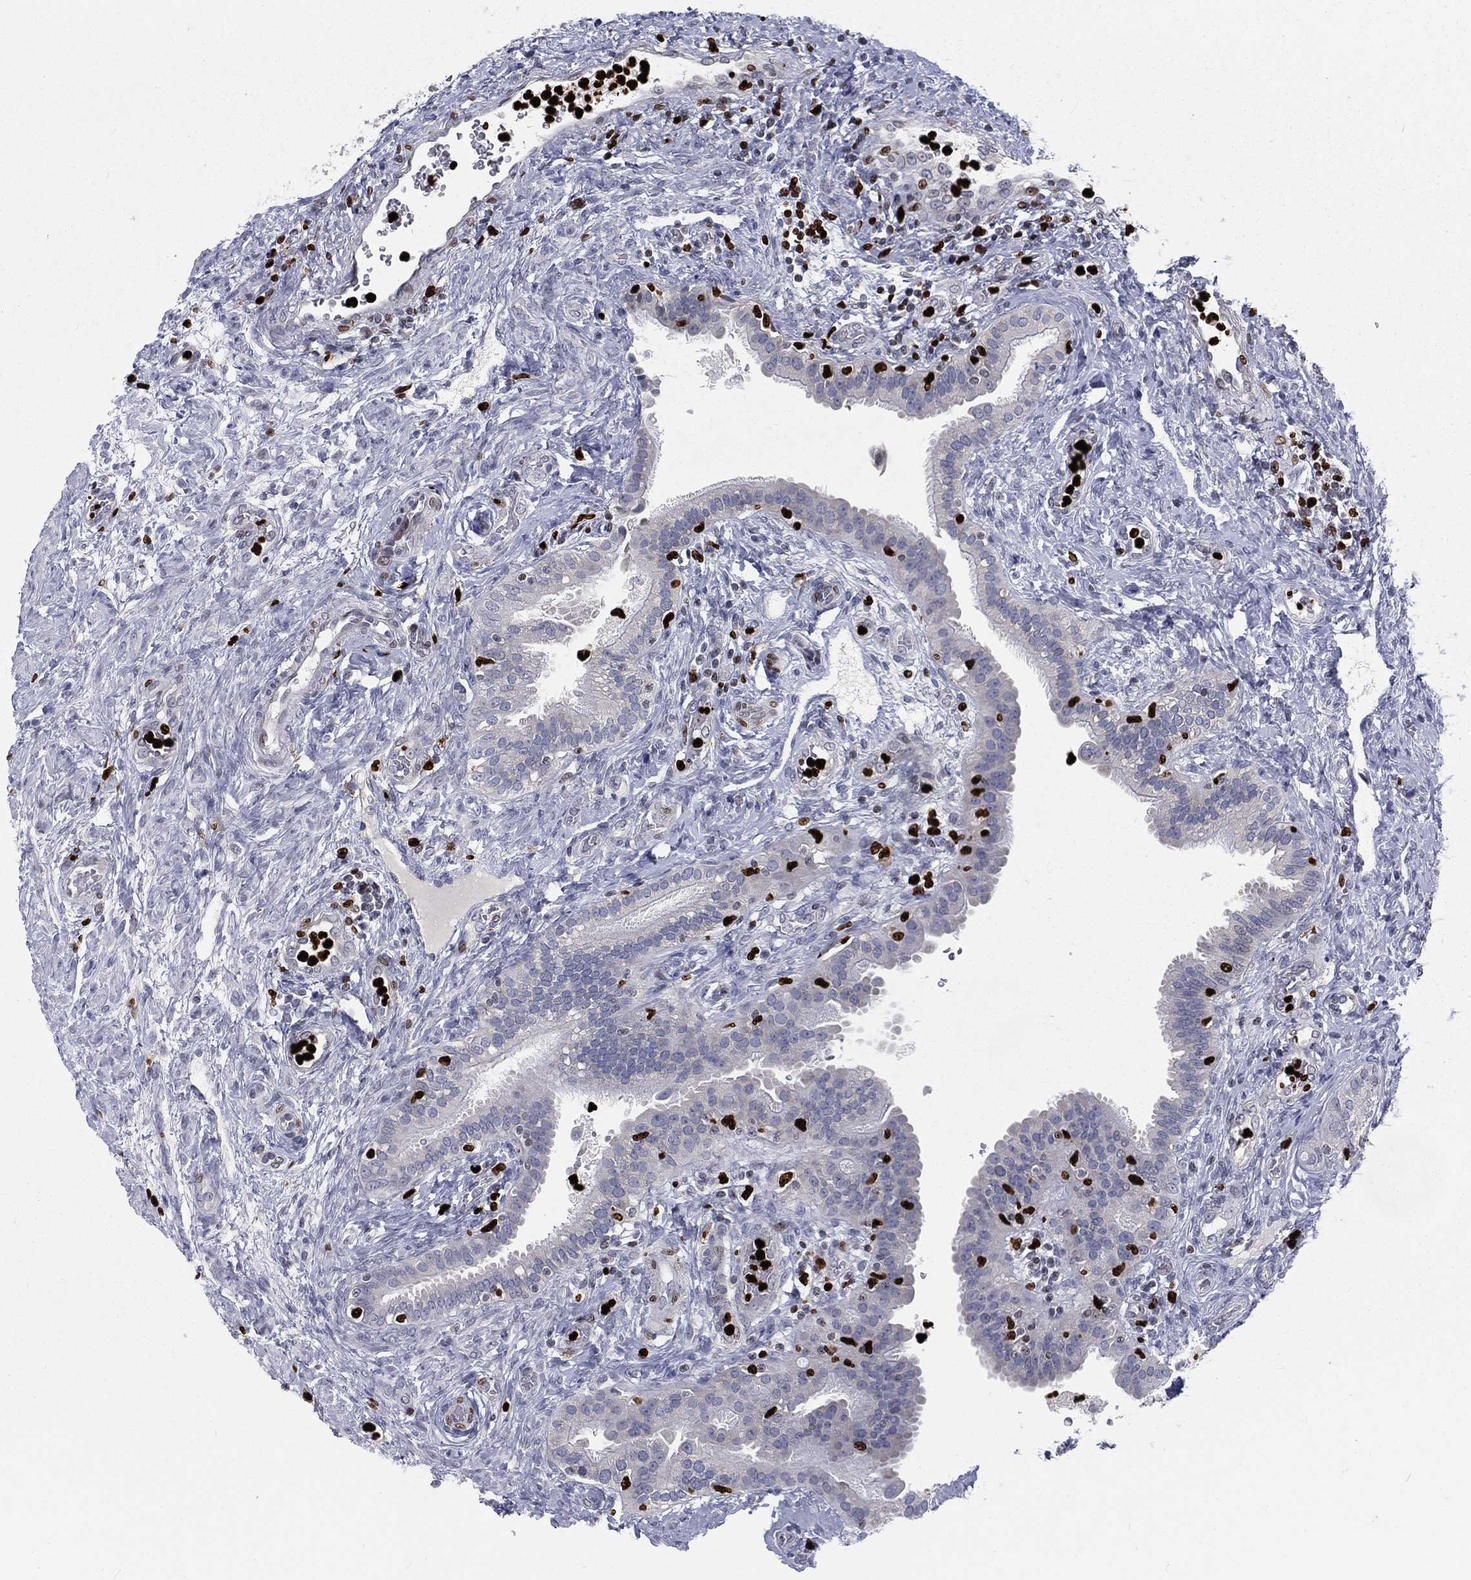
{"staining": {"intensity": "negative", "quantity": "none", "location": "none"}, "tissue": "fallopian tube", "cell_type": "Glandular cells", "image_type": "normal", "snomed": [{"axis": "morphology", "description": "Normal tissue, NOS"}, {"axis": "topography", "description": "Fallopian tube"}], "caption": "This photomicrograph is of benign fallopian tube stained with immunohistochemistry (IHC) to label a protein in brown with the nuclei are counter-stained blue. There is no expression in glandular cells. (DAB (3,3'-diaminobenzidine) immunohistochemistry, high magnification).", "gene": "MNDA", "patient": {"sex": "female", "age": 41}}